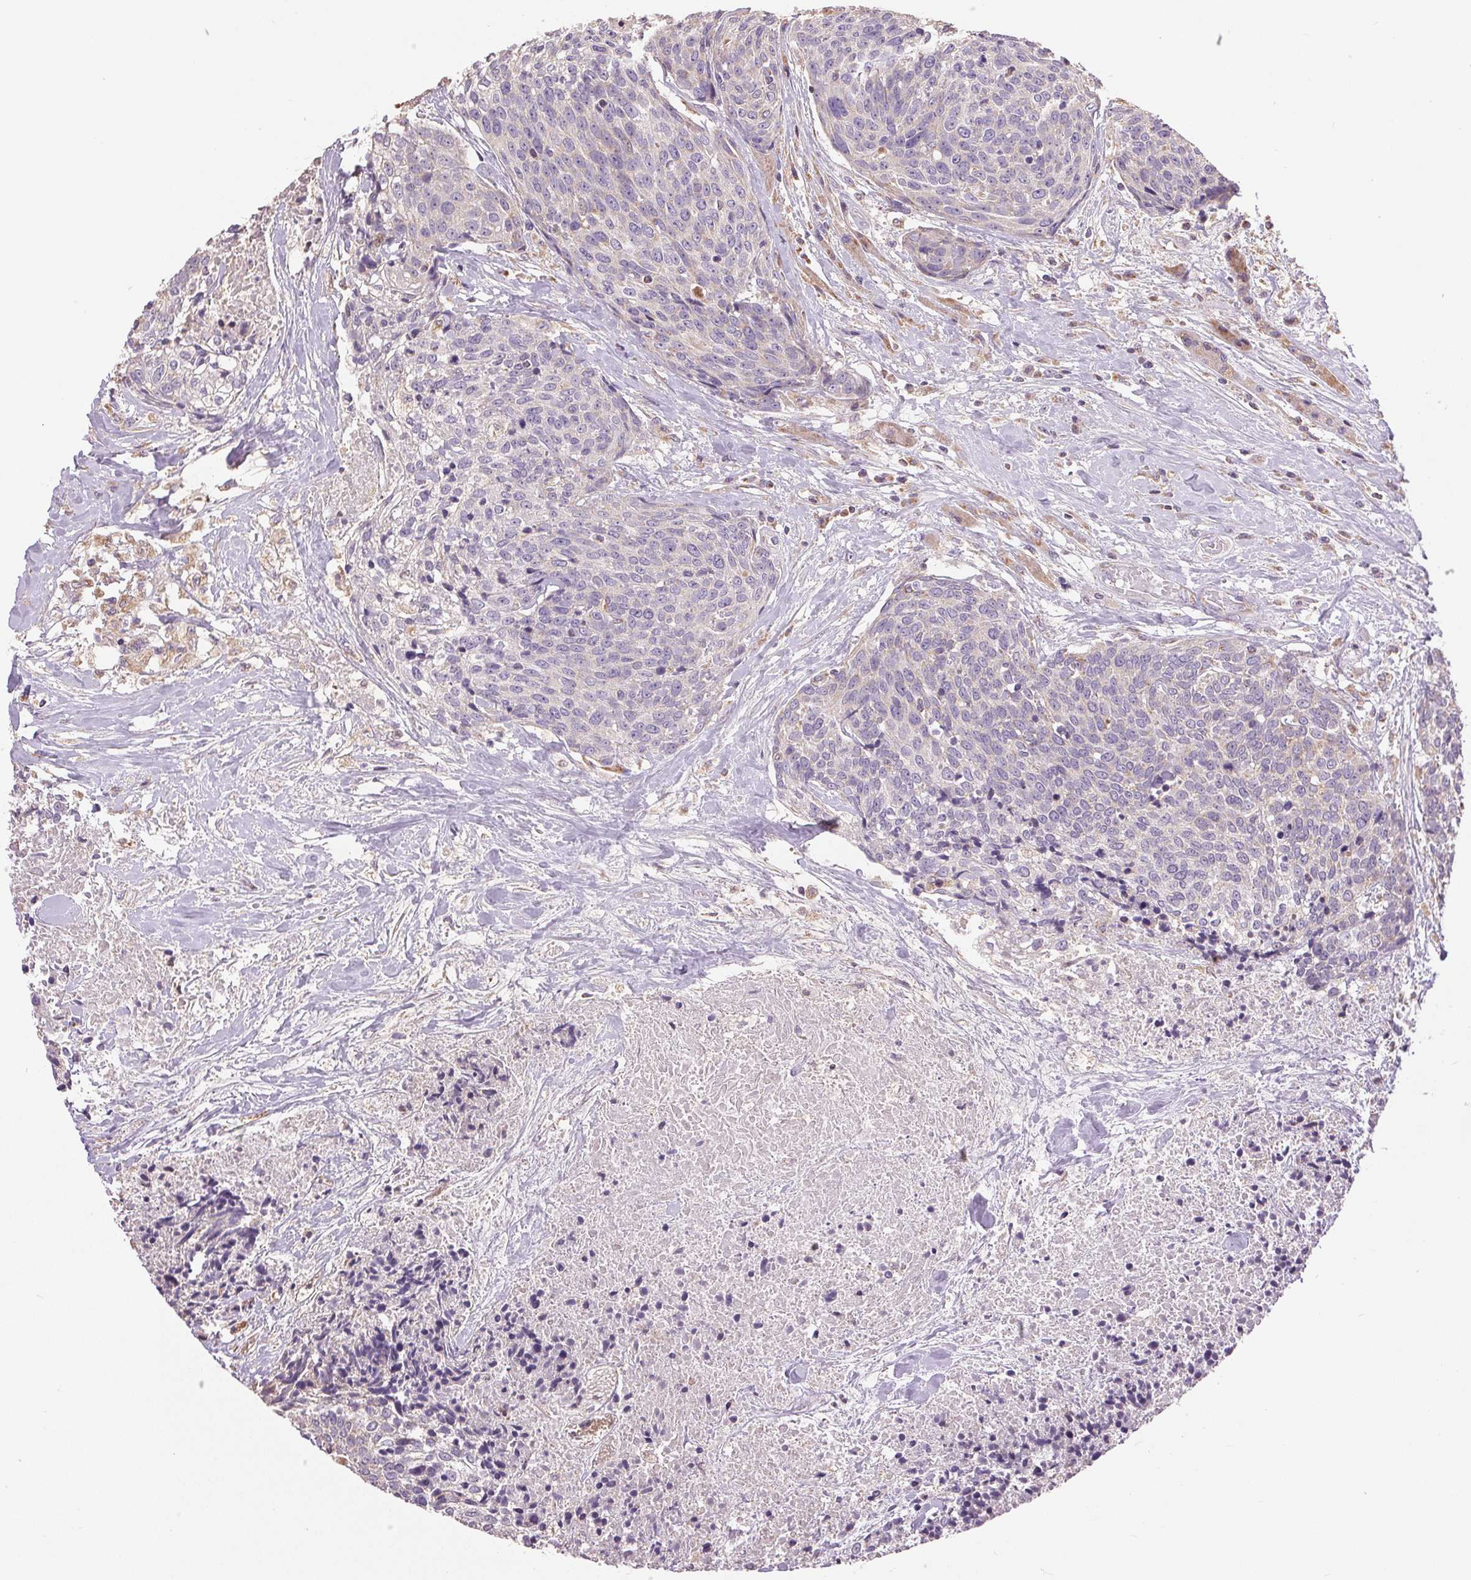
{"staining": {"intensity": "negative", "quantity": "none", "location": "none"}, "tissue": "head and neck cancer", "cell_type": "Tumor cells", "image_type": "cancer", "snomed": [{"axis": "morphology", "description": "Squamous cell carcinoma, NOS"}, {"axis": "topography", "description": "Oral tissue"}, {"axis": "topography", "description": "Head-Neck"}], "caption": "Tumor cells are negative for protein expression in human head and neck squamous cell carcinoma.", "gene": "DGUOK", "patient": {"sex": "male", "age": 64}}